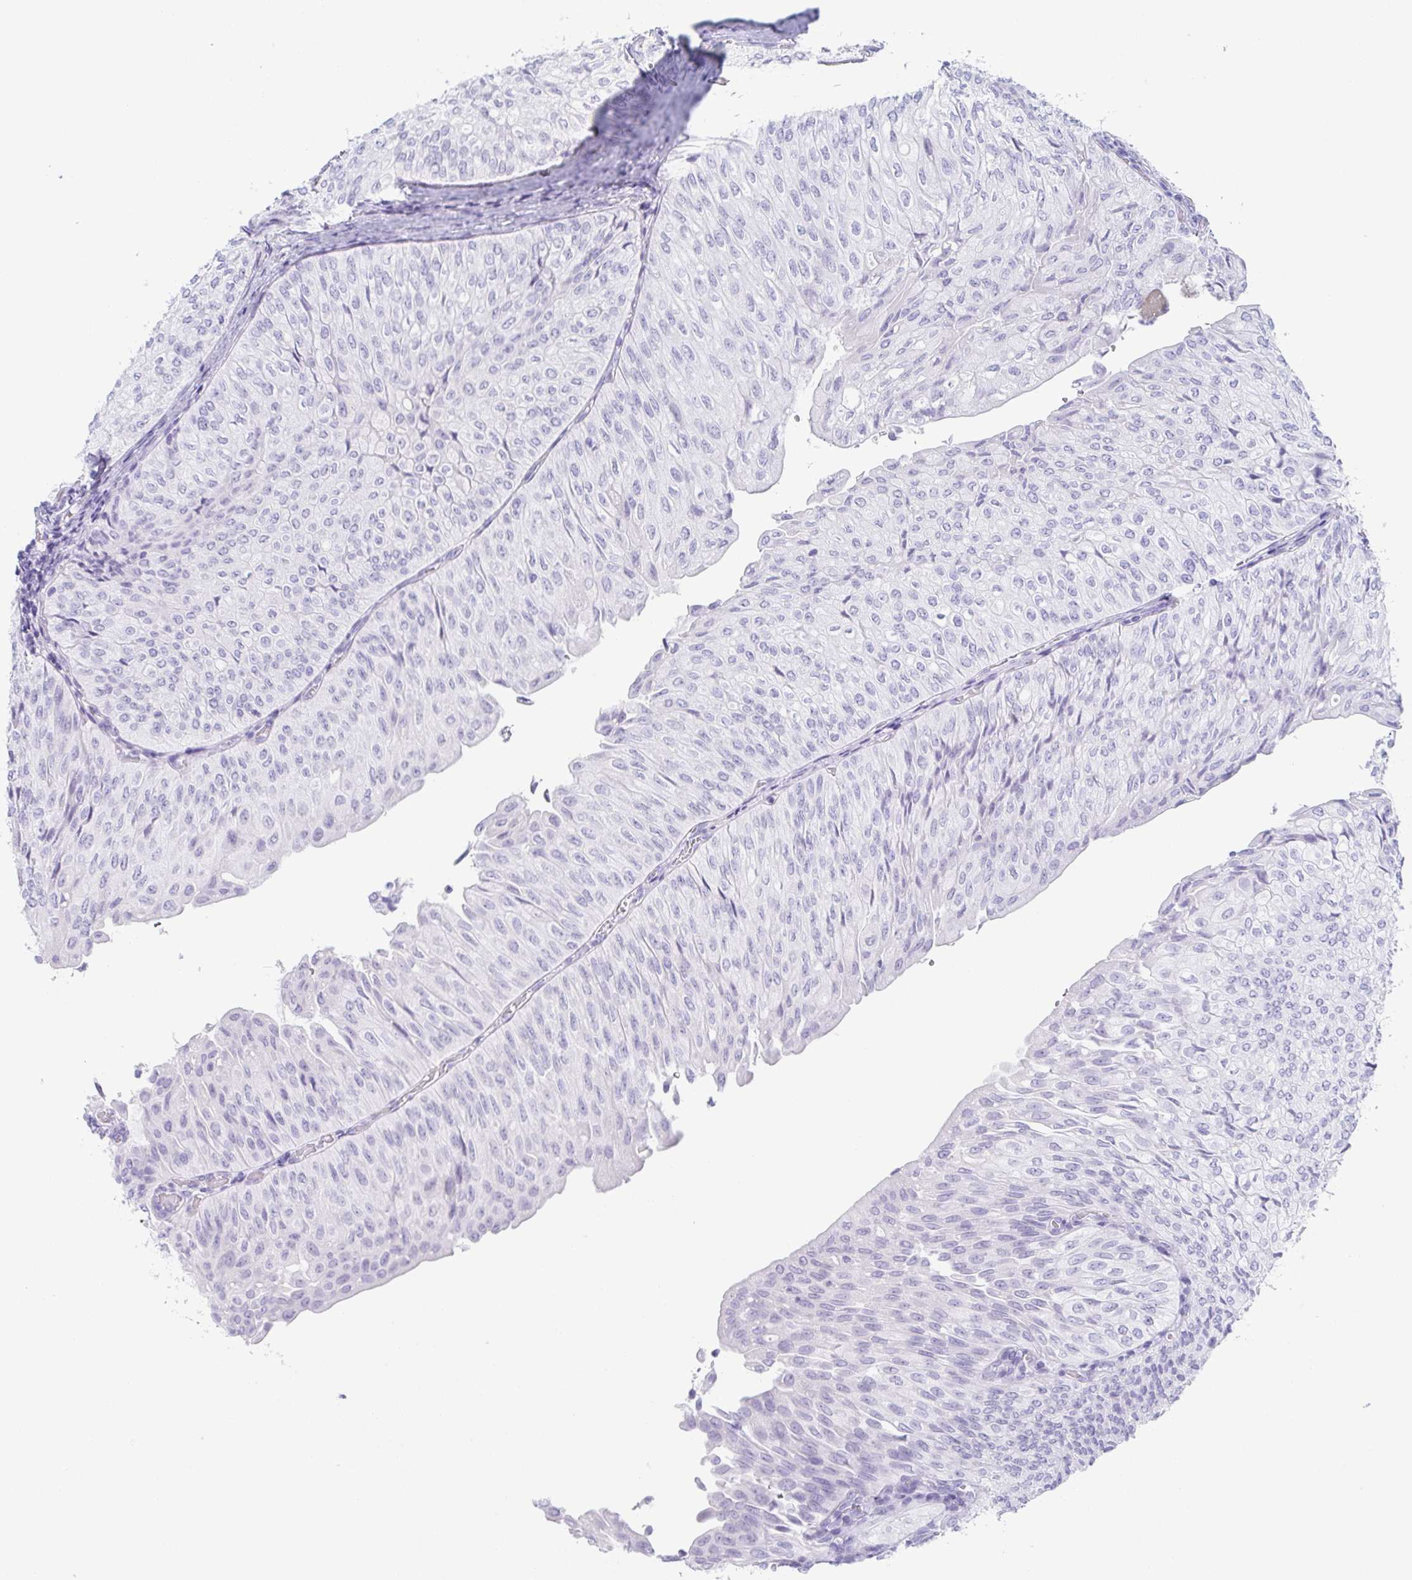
{"staining": {"intensity": "negative", "quantity": "none", "location": "none"}, "tissue": "urothelial cancer", "cell_type": "Tumor cells", "image_type": "cancer", "snomed": [{"axis": "morphology", "description": "Urothelial carcinoma, NOS"}, {"axis": "topography", "description": "Urinary bladder"}], "caption": "Immunohistochemistry (IHC) photomicrograph of neoplastic tissue: transitional cell carcinoma stained with DAB exhibits no significant protein expression in tumor cells.", "gene": "ZG16B", "patient": {"sex": "male", "age": 62}}